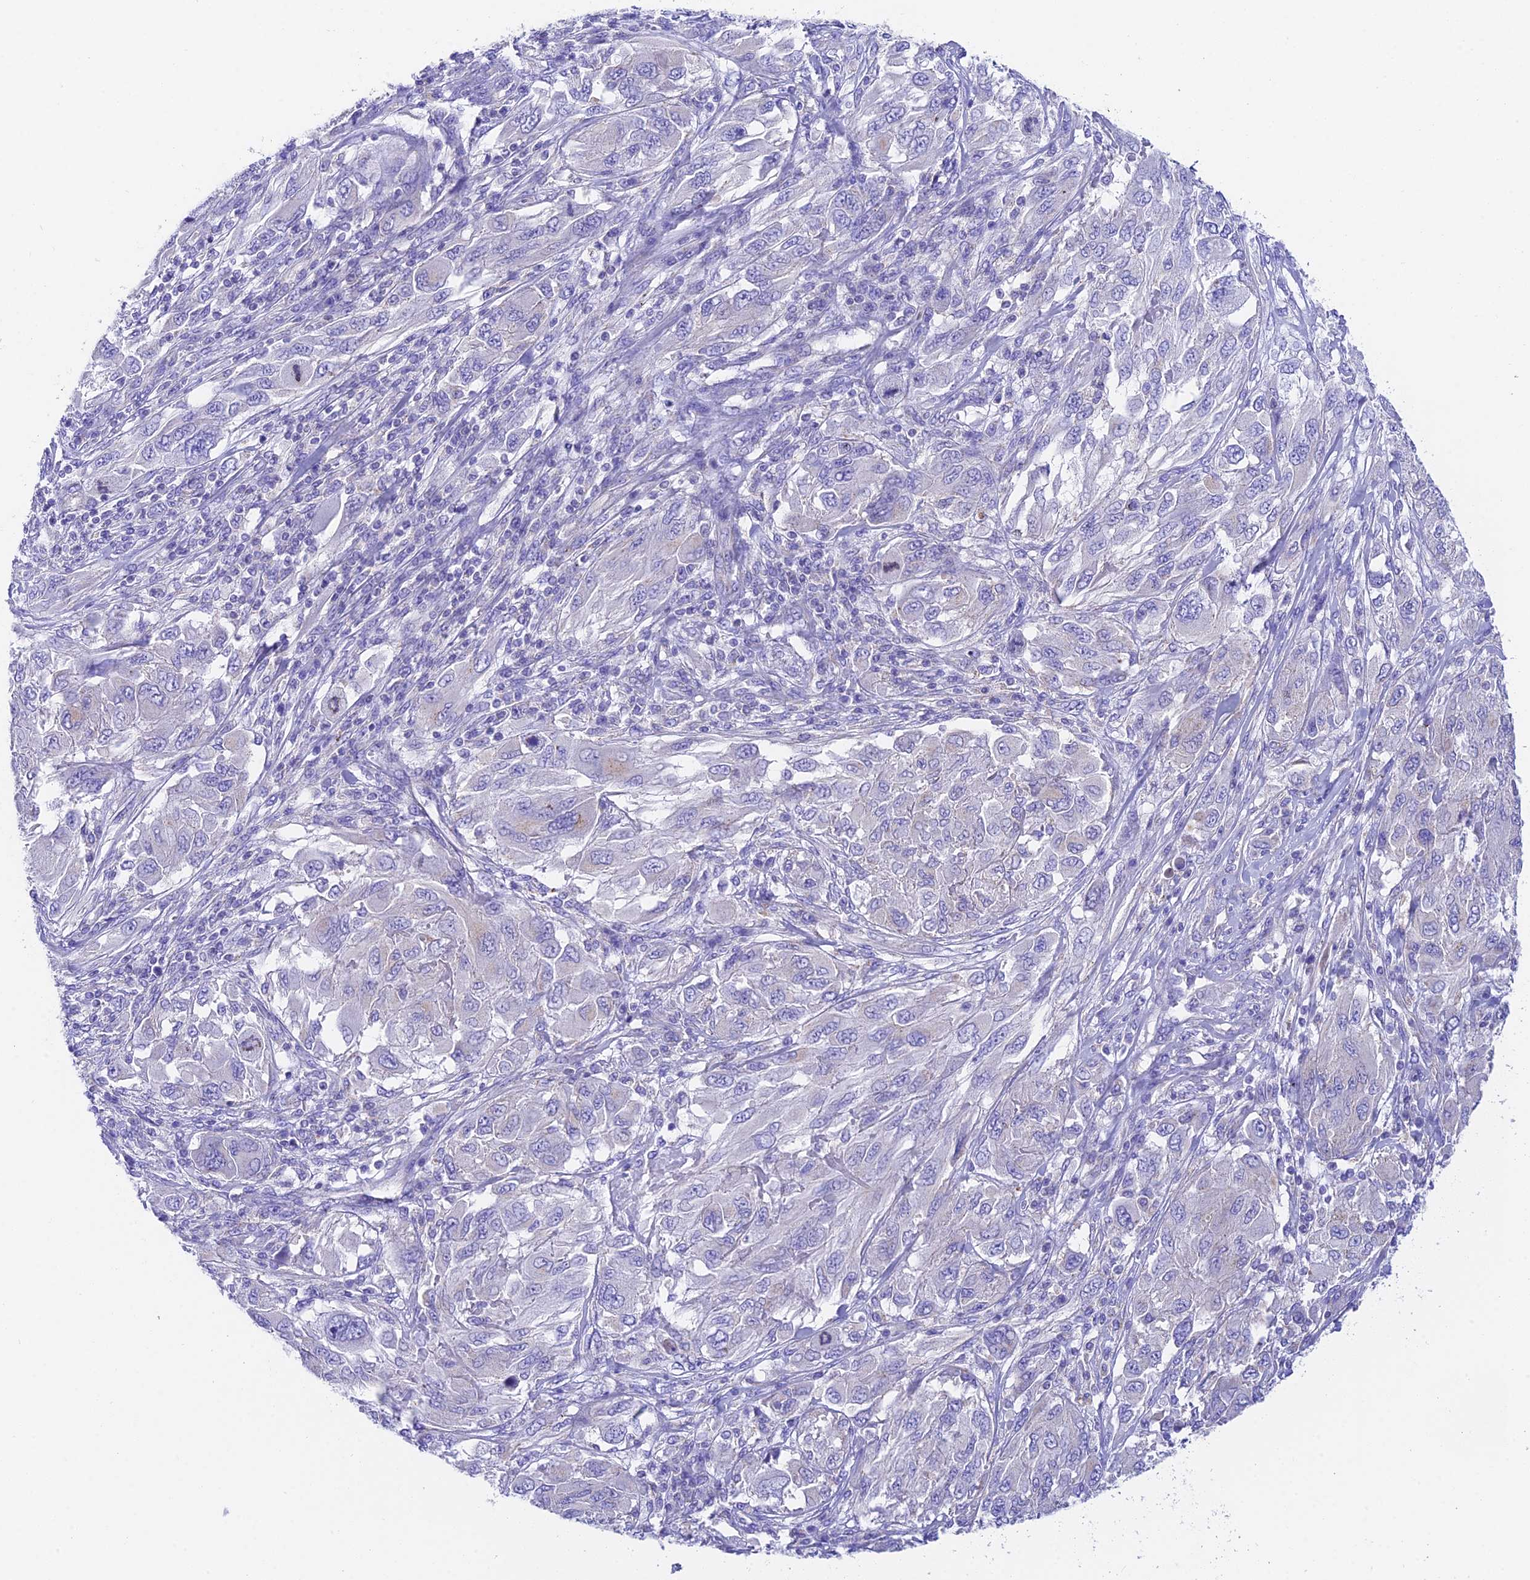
{"staining": {"intensity": "negative", "quantity": "none", "location": "none"}, "tissue": "melanoma", "cell_type": "Tumor cells", "image_type": "cancer", "snomed": [{"axis": "morphology", "description": "Malignant melanoma, NOS"}, {"axis": "topography", "description": "Skin"}], "caption": "An IHC histopathology image of melanoma is shown. There is no staining in tumor cells of melanoma.", "gene": "QRFP", "patient": {"sex": "female", "age": 91}}